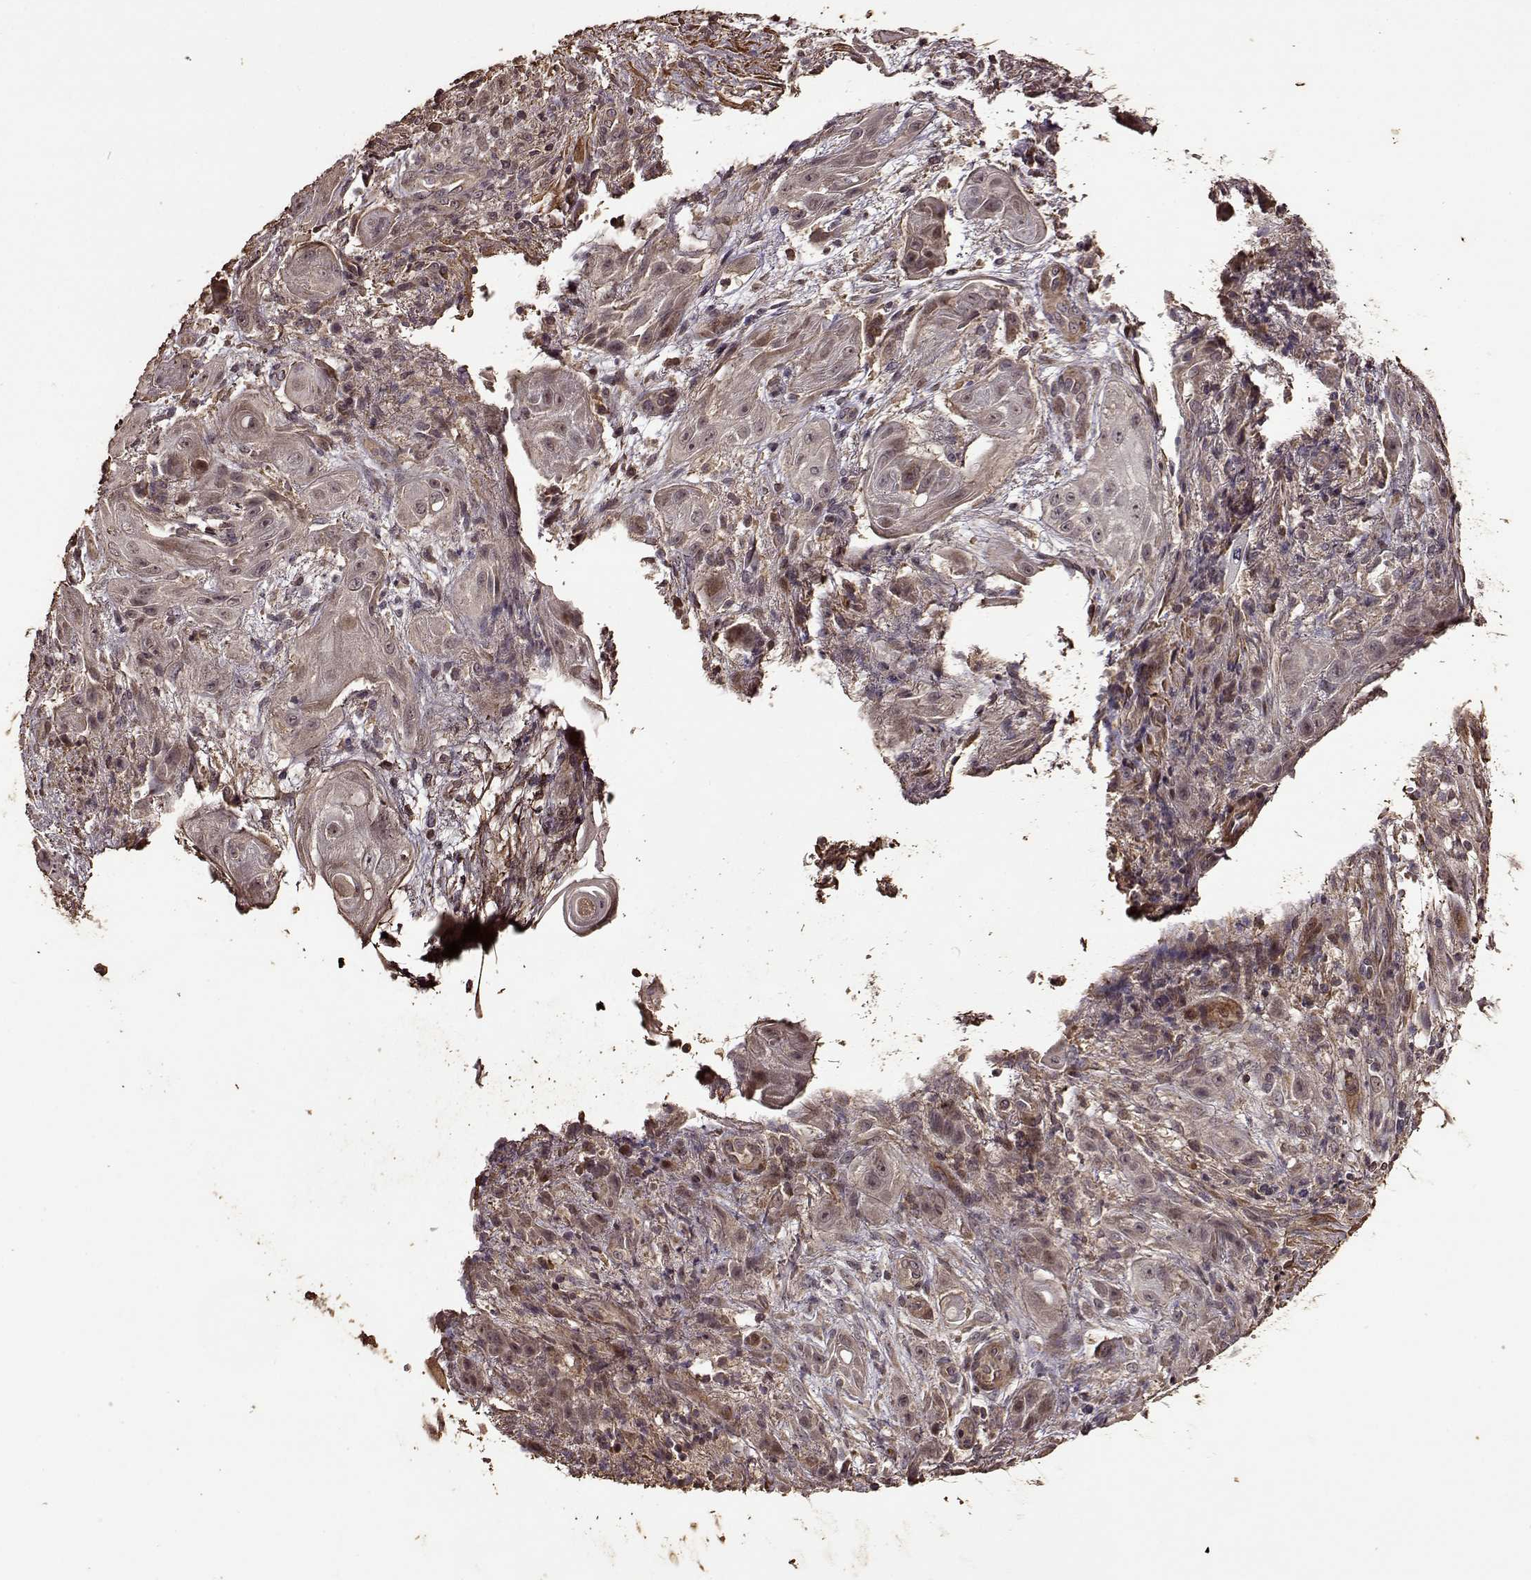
{"staining": {"intensity": "weak", "quantity": ">75%", "location": "cytoplasmic/membranous,nuclear"}, "tissue": "skin cancer", "cell_type": "Tumor cells", "image_type": "cancer", "snomed": [{"axis": "morphology", "description": "Squamous cell carcinoma, NOS"}, {"axis": "topography", "description": "Skin"}], "caption": "About >75% of tumor cells in human skin cancer display weak cytoplasmic/membranous and nuclear protein staining as visualized by brown immunohistochemical staining.", "gene": "FBXW11", "patient": {"sex": "male", "age": 62}}